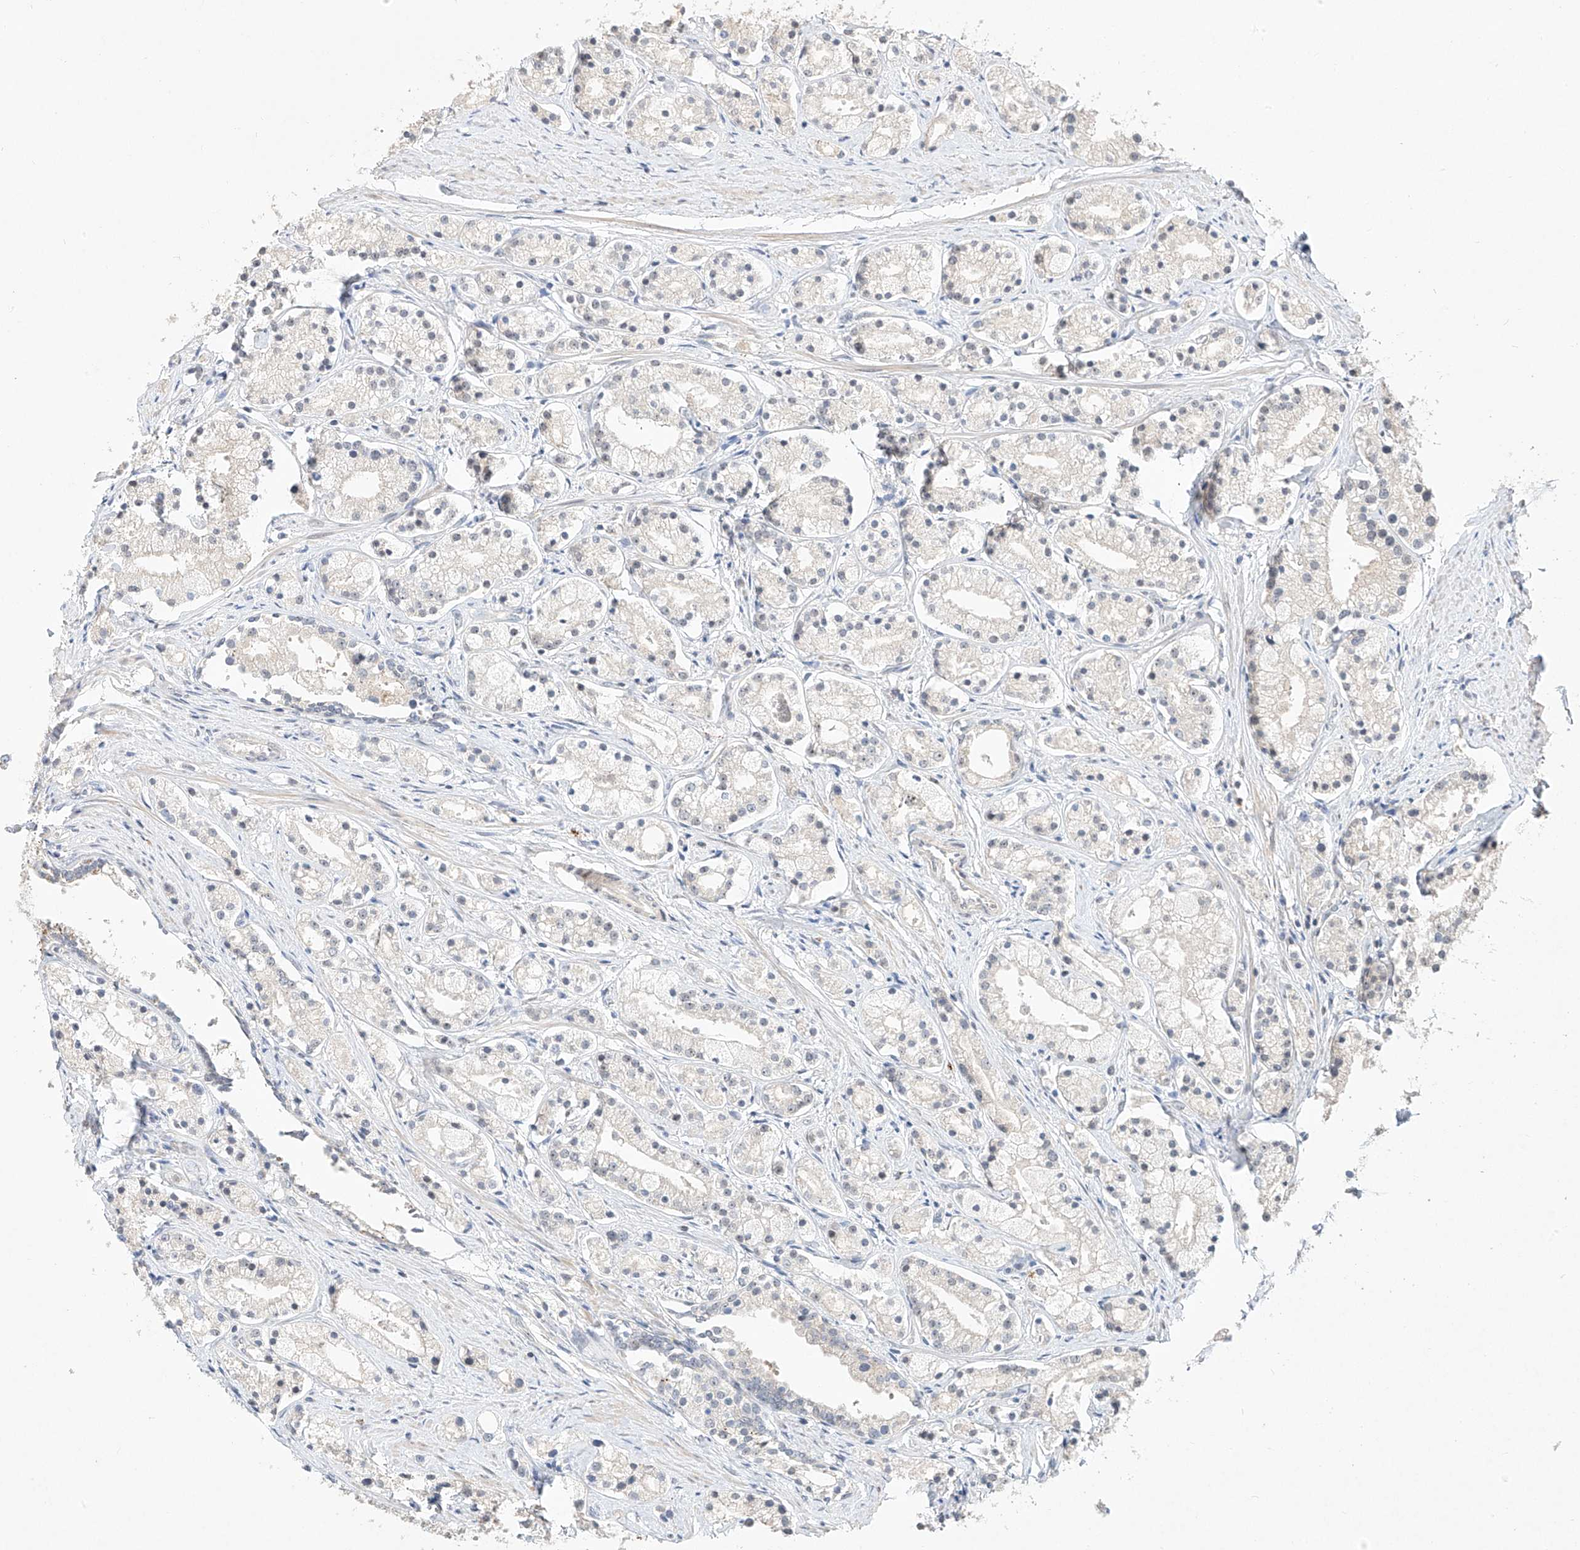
{"staining": {"intensity": "negative", "quantity": "none", "location": "none"}, "tissue": "prostate cancer", "cell_type": "Tumor cells", "image_type": "cancer", "snomed": [{"axis": "morphology", "description": "Adenocarcinoma, High grade"}, {"axis": "topography", "description": "Prostate"}], "caption": "Image shows no significant protein staining in tumor cells of prostate cancer (high-grade adenocarcinoma).", "gene": "TASP1", "patient": {"sex": "male", "age": 69}}